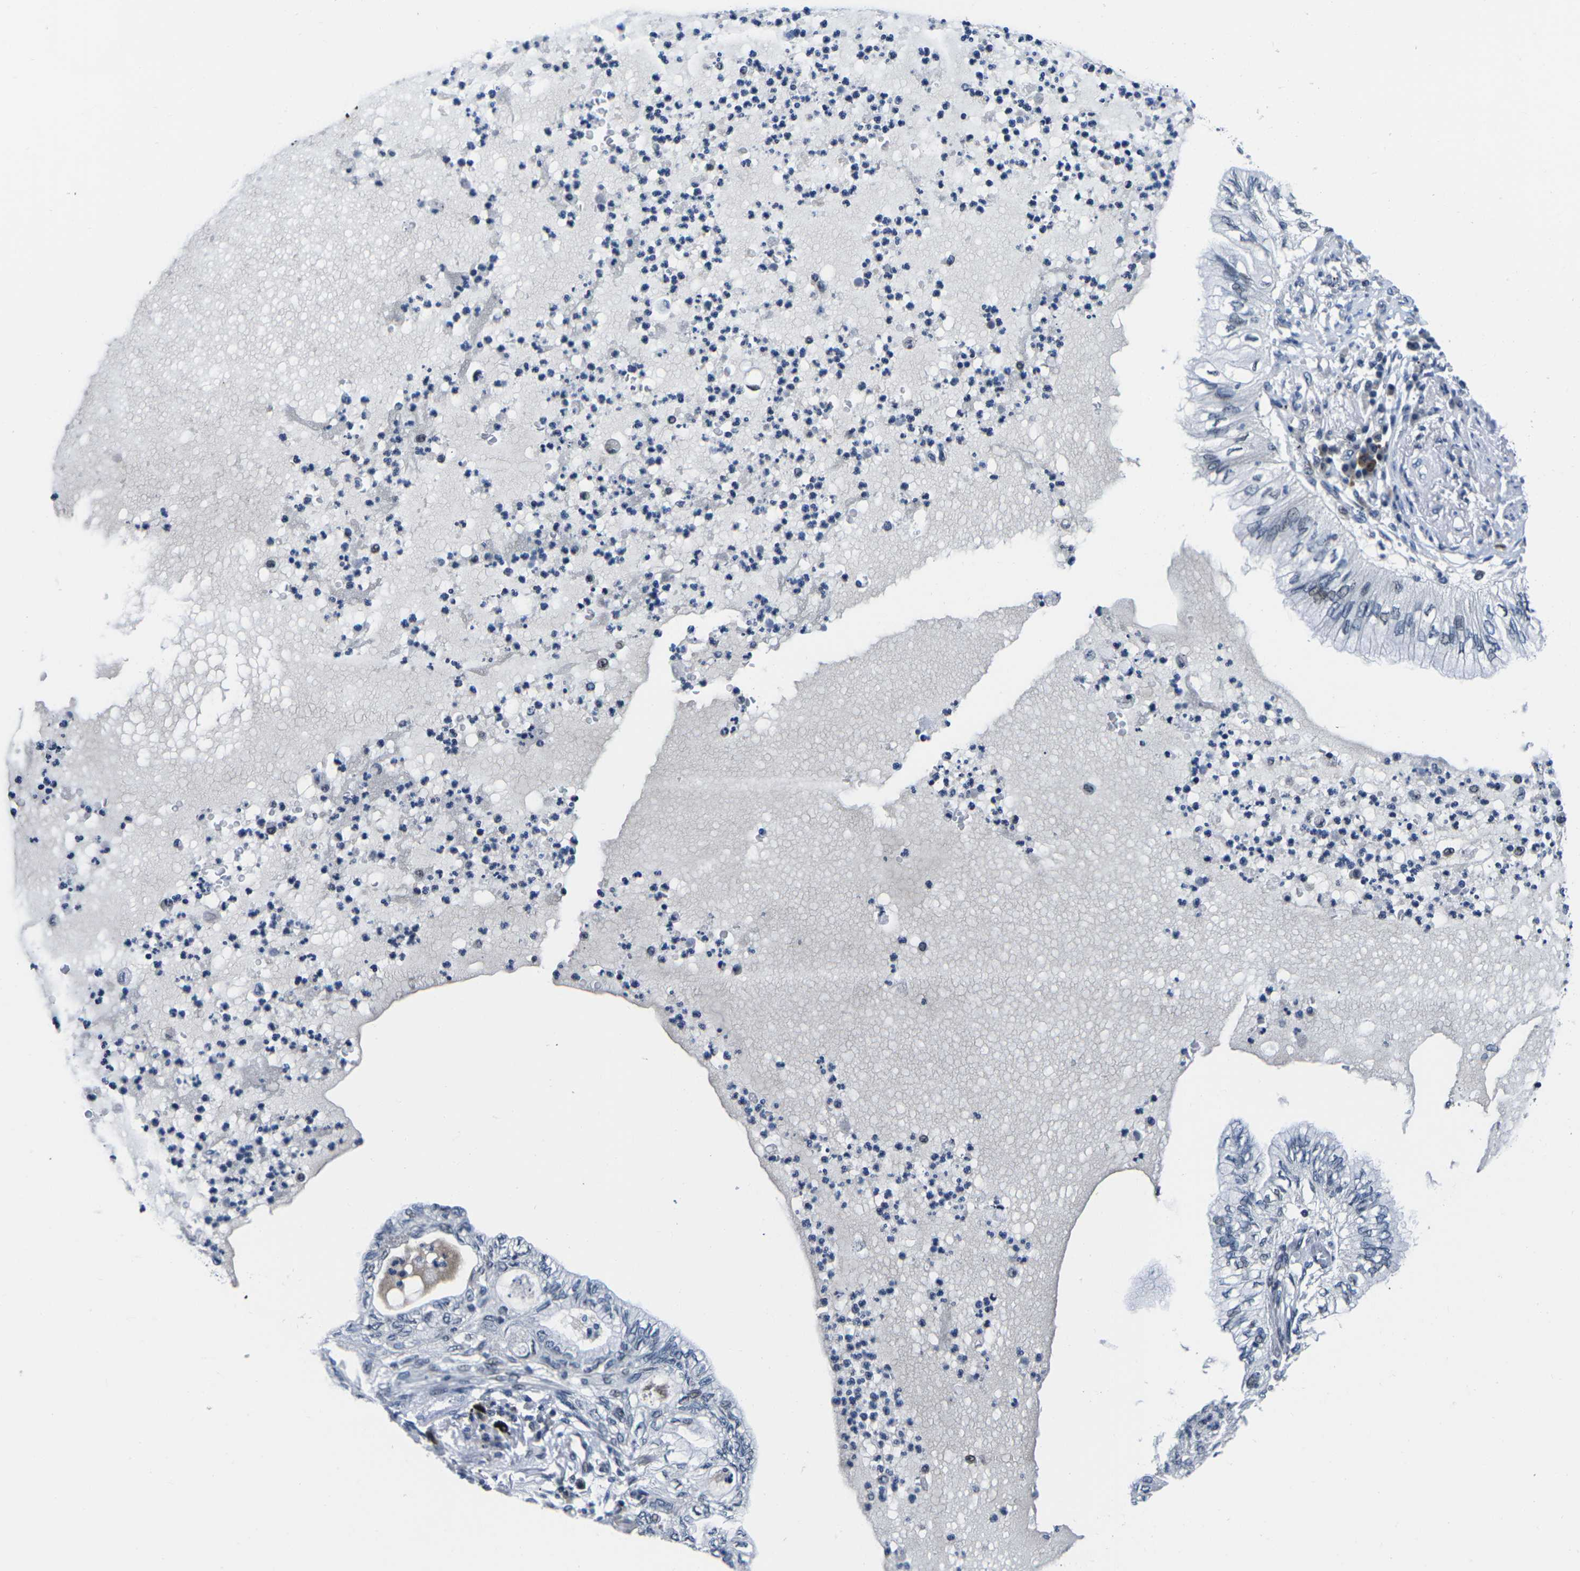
{"staining": {"intensity": "moderate", "quantity": "<25%", "location": "cytoplasmic/membranous"}, "tissue": "lung cancer", "cell_type": "Tumor cells", "image_type": "cancer", "snomed": [{"axis": "morphology", "description": "Normal tissue, NOS"}, {"axis": "morphology", "description": "Adenocarcinoma, NOS"}, {"axis": "topography", "description": "Bronchus"}, {"axis": "topography", "description": "Lung"}], "caption": "This micrograph exhibits immunohistochemistry (IHC) staining of lung cancer (adenocarcinoma), with low moderate cytoplasmic/membranous positivity in about <25% of tumor cells.", "gene": "CDC73", "patient": {"sex": "female", "age": 70}}